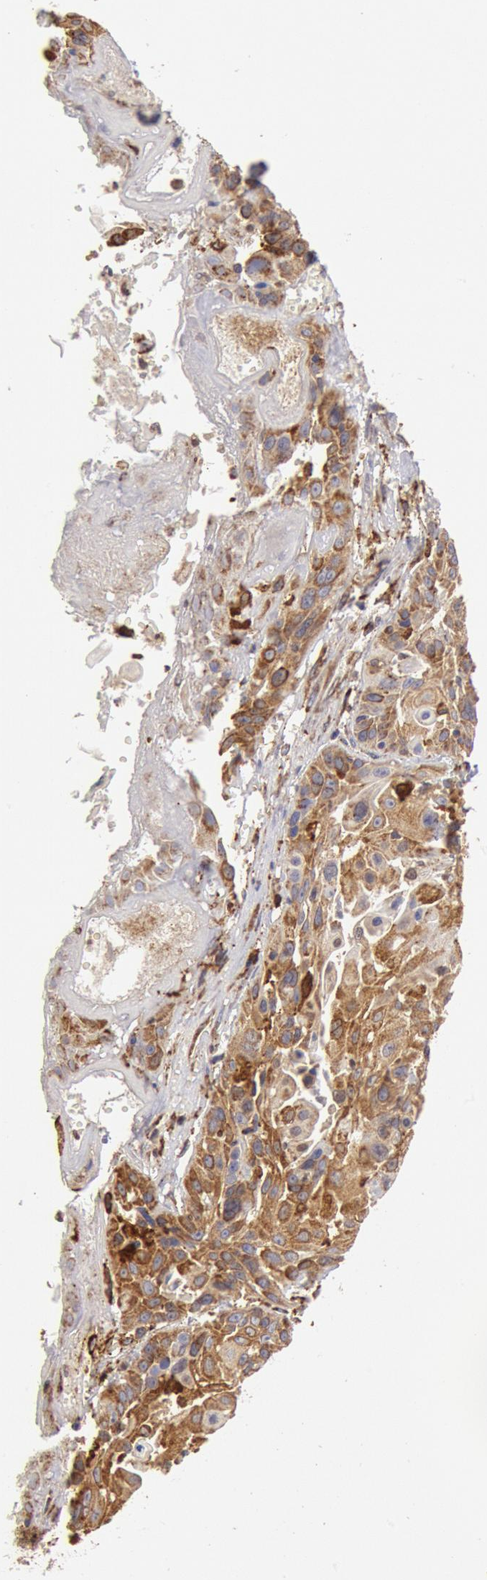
{"staining": {"intensity": "moderate", "quantity": ">75%", "location": "cytoplasmic/membranous"}, "tissue": "cervical cancer", "cell_type": "Tumor cells", "image_type": "cancer", "snomed": [{"axis": "morphology", "description": "Squamous cell carcinoma, NOS"}, {"axis": "topography", "description": "Cervix"}], "caption": "The photomicrograph displays a brown stain indicating the presence of a protein in the cytoplasmic/membranous of tumor cells in cervical cancer.", "gene": "ERP44", "patient": {"sex": "female", "age": 57}}